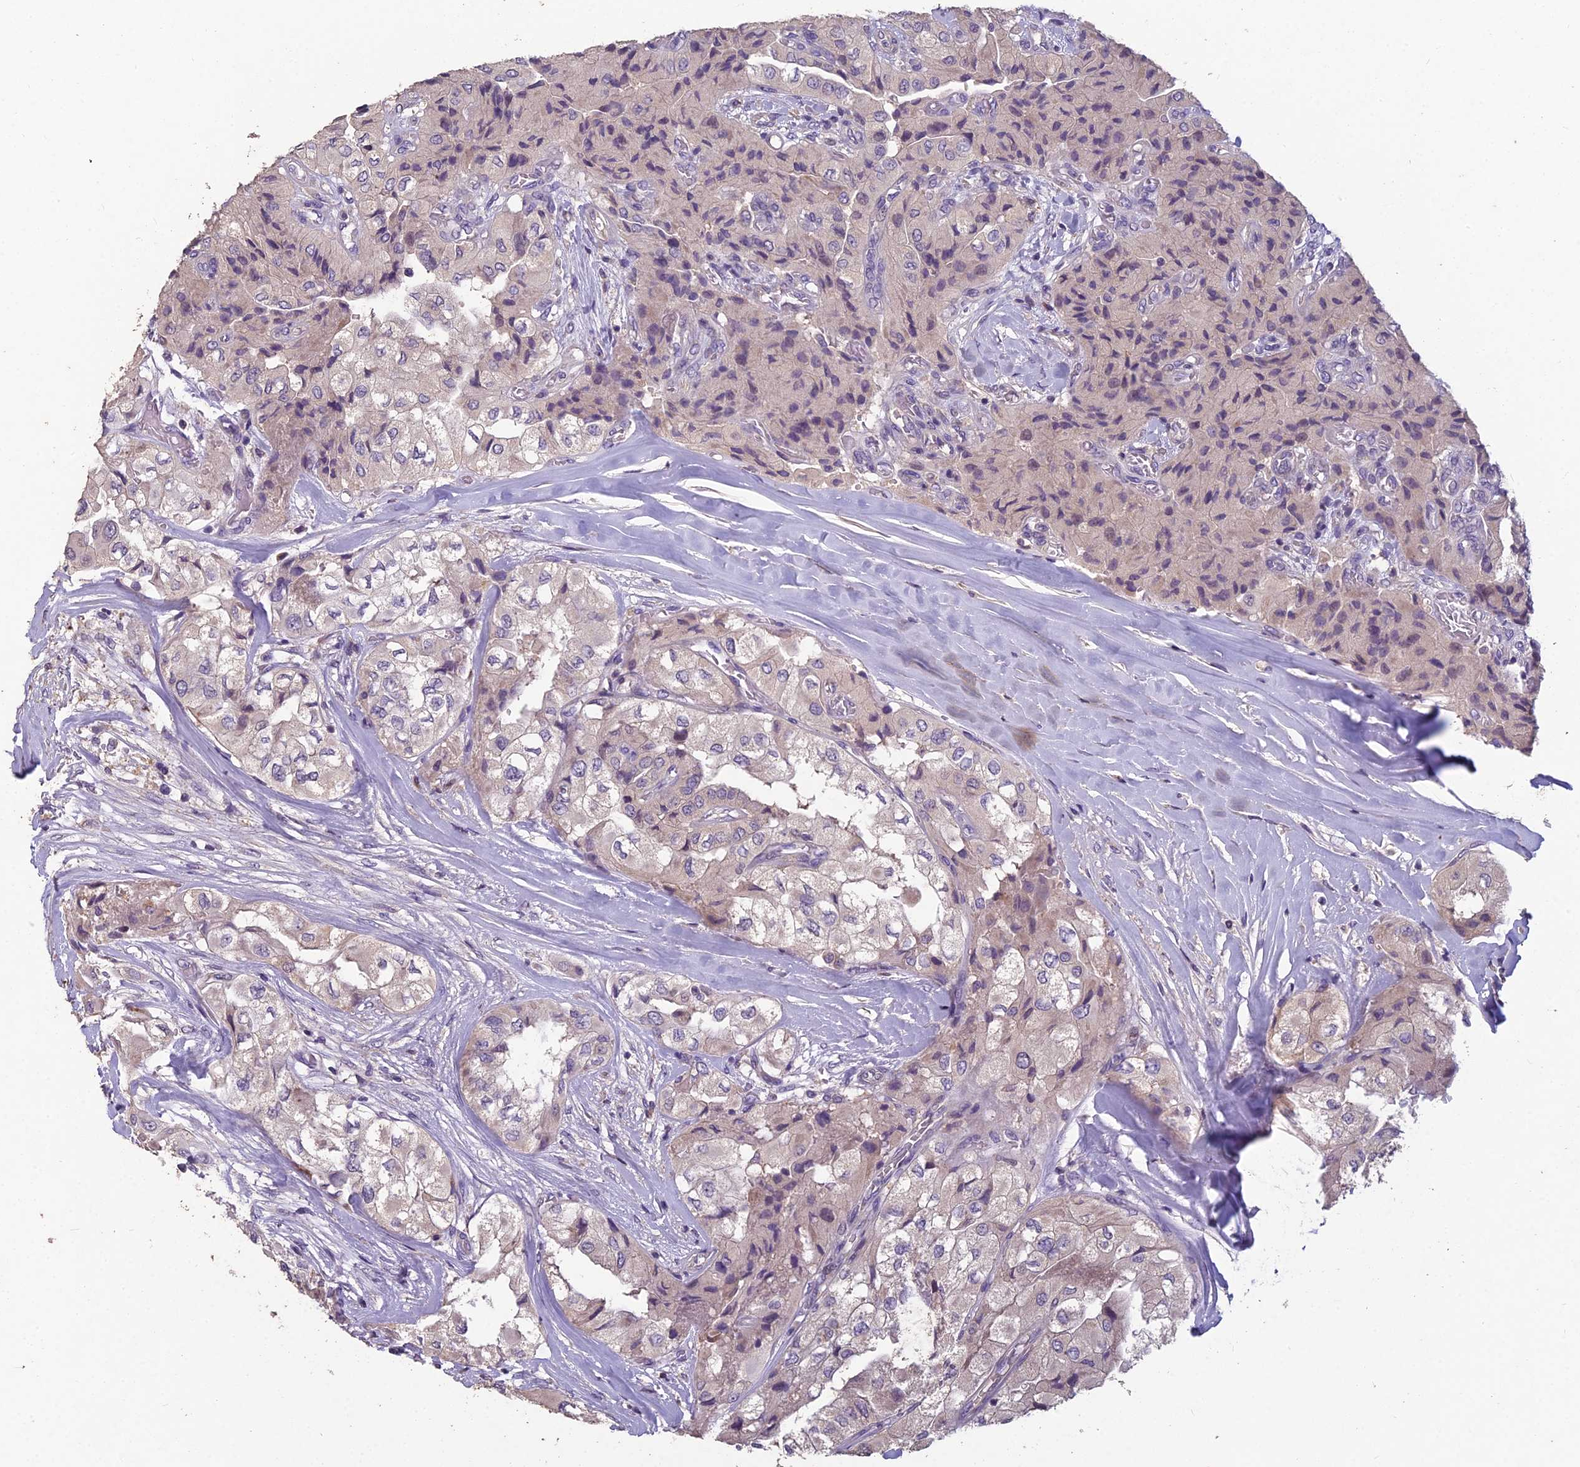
{"staining": {"intensity": "weak", "quantity": "<25%", "location": "cytoplasmic/membranous"}, "tissue": "head and neck cancer", "cell_type": "Tumor cells", "image_type": "cancer", "snomed": [{"axis": "morphology", "description": "Adenocarcinoma, NOS"}, {"axis": "topography", "description": "Head-Neck"}], "caption": "Tumor cells are negative for protein expression in human head and neck cancer. (DAB IHC, high magnification).", "gene": "CEACAM16", "patient": {"sex": "male", "age": 66}}